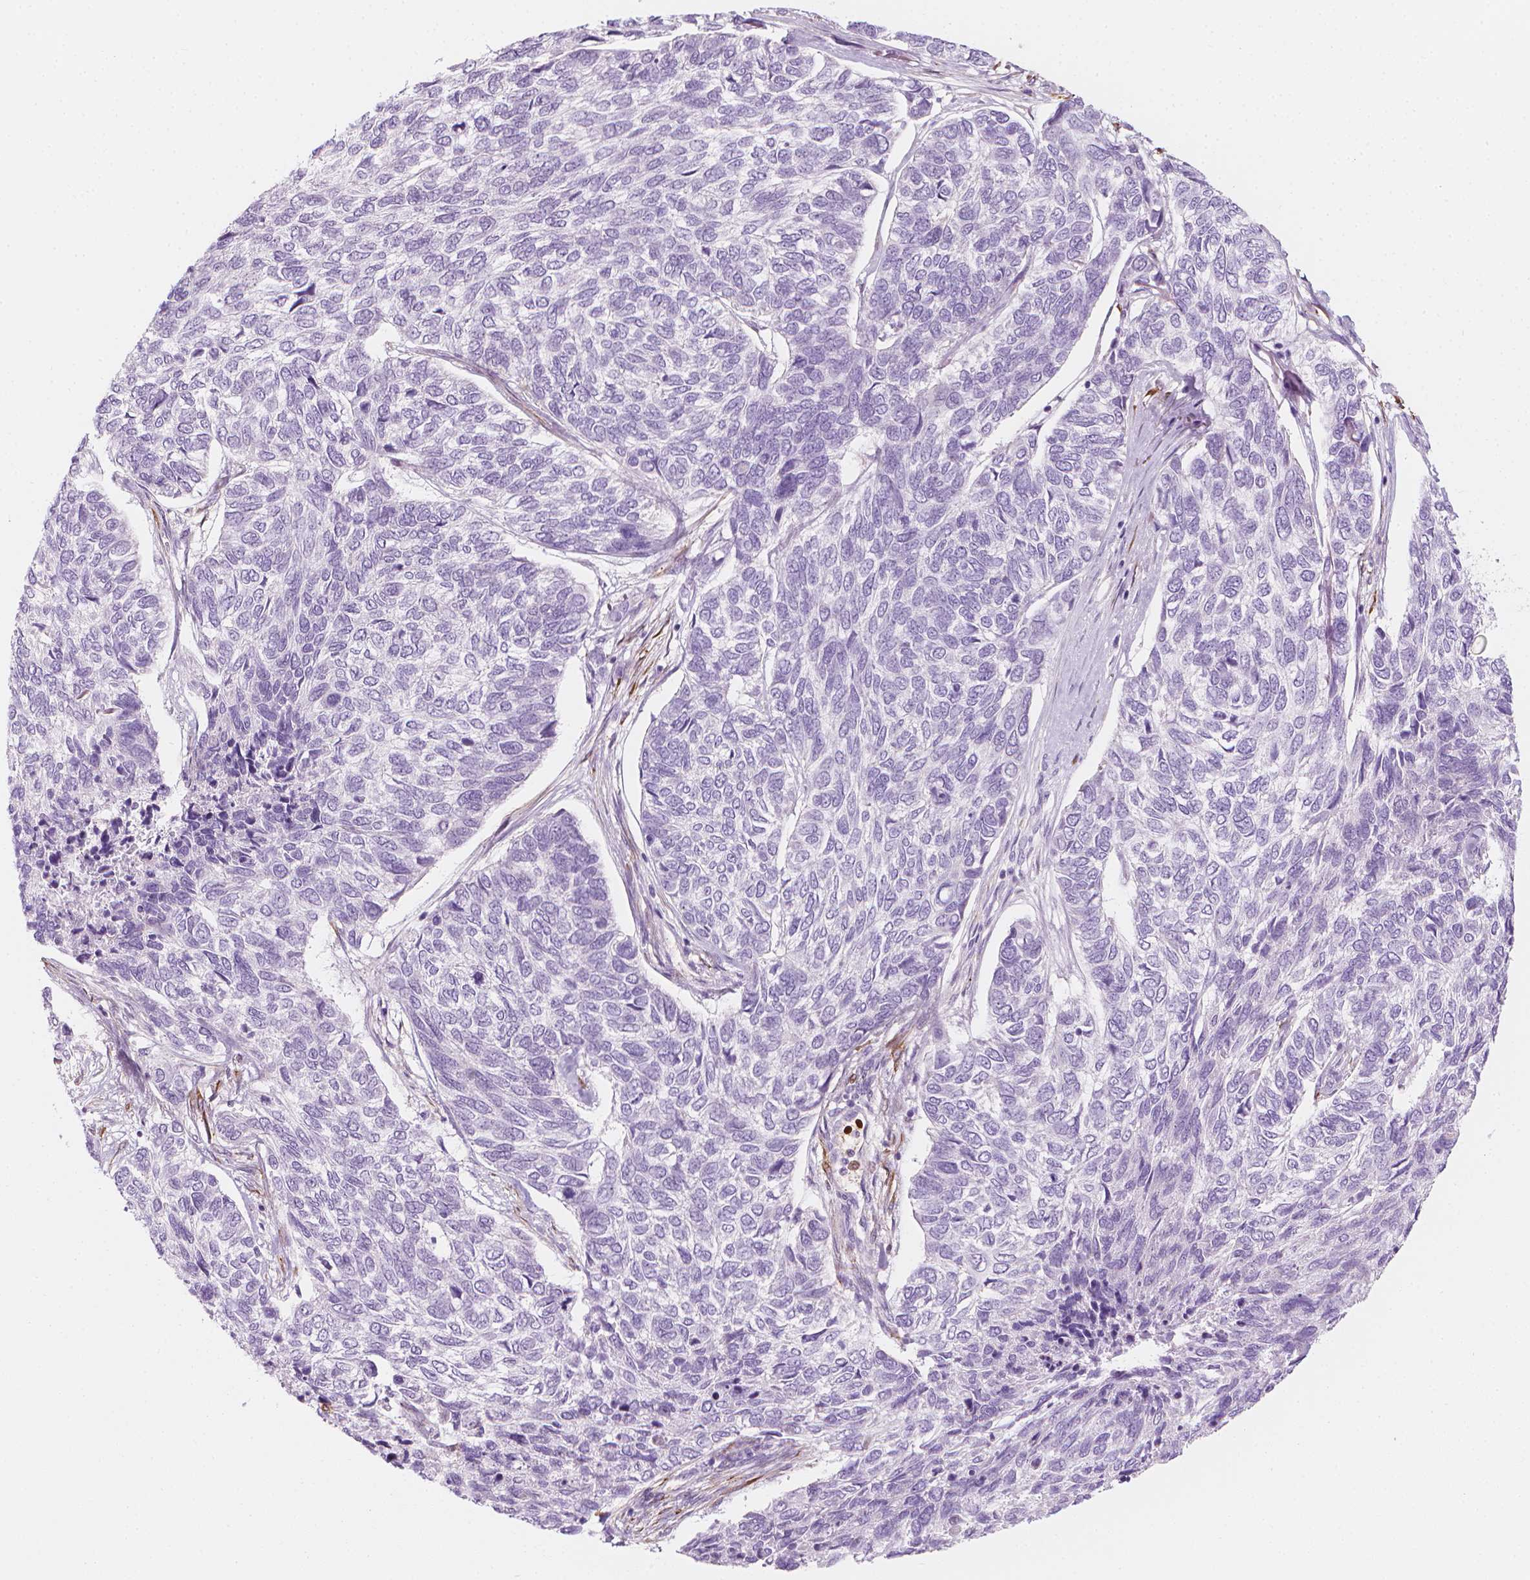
{"staining": {"intensity": "negative", "quantity": "none", "location": "none"}, "tissue": "skin cancer", "cell_type": "Tumor cells", "image_type": "cancer", "snomed": [{"axis": "morphology", "description": "Basal cell carcinoma"}, {"axis": "topography", "description": "Skin"}], "caption": "Photomicrograph shows no protein positivity in tumor cells of skin cancer (basal cell carcinoma) tissue. (DAB immunohistochemistry, high magnification).", "gene": "CES1", "patient": {"sex": "female", "age": 65}}